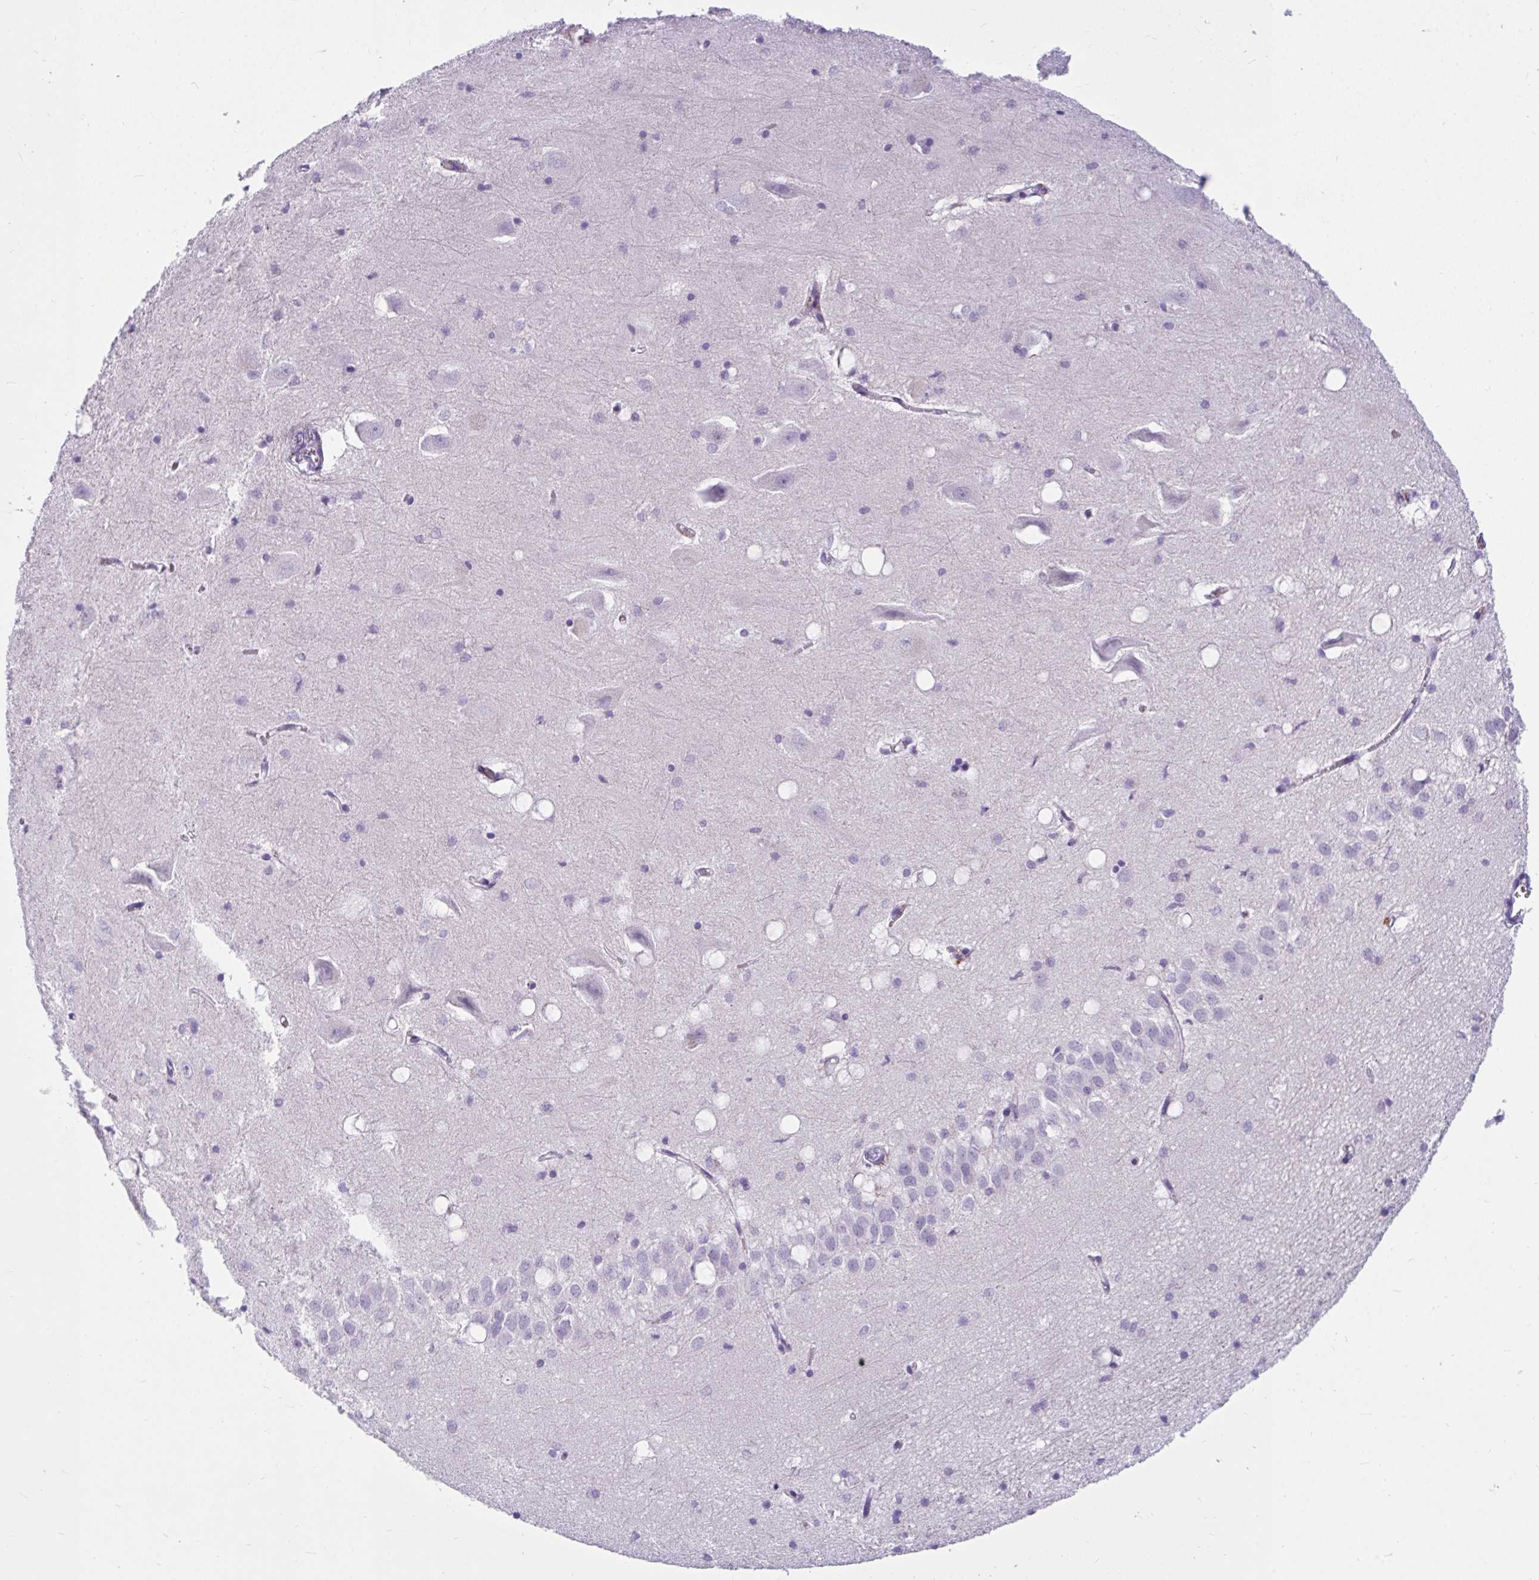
{"staining": {"intensity": "negative", "quantity": "none", "location": "none"}, "tissue": "hippocampus", "cell_type": "Glial cells", "image_type": "normal", "snomed": [{"axis": "morphology", "description": "Normal tissue, NOS"}, {"axis": "topography", "description": "Hippocampus"}], "caption": "This image is of benign hippocampus stained with immunohistochemistry (IHC) to label a protein in brown with the nuclei are counter-stained blue. There is no positivity in glial cells.", "gene": "CTSZ", "patient": {"sex": "male", "age": 58}}